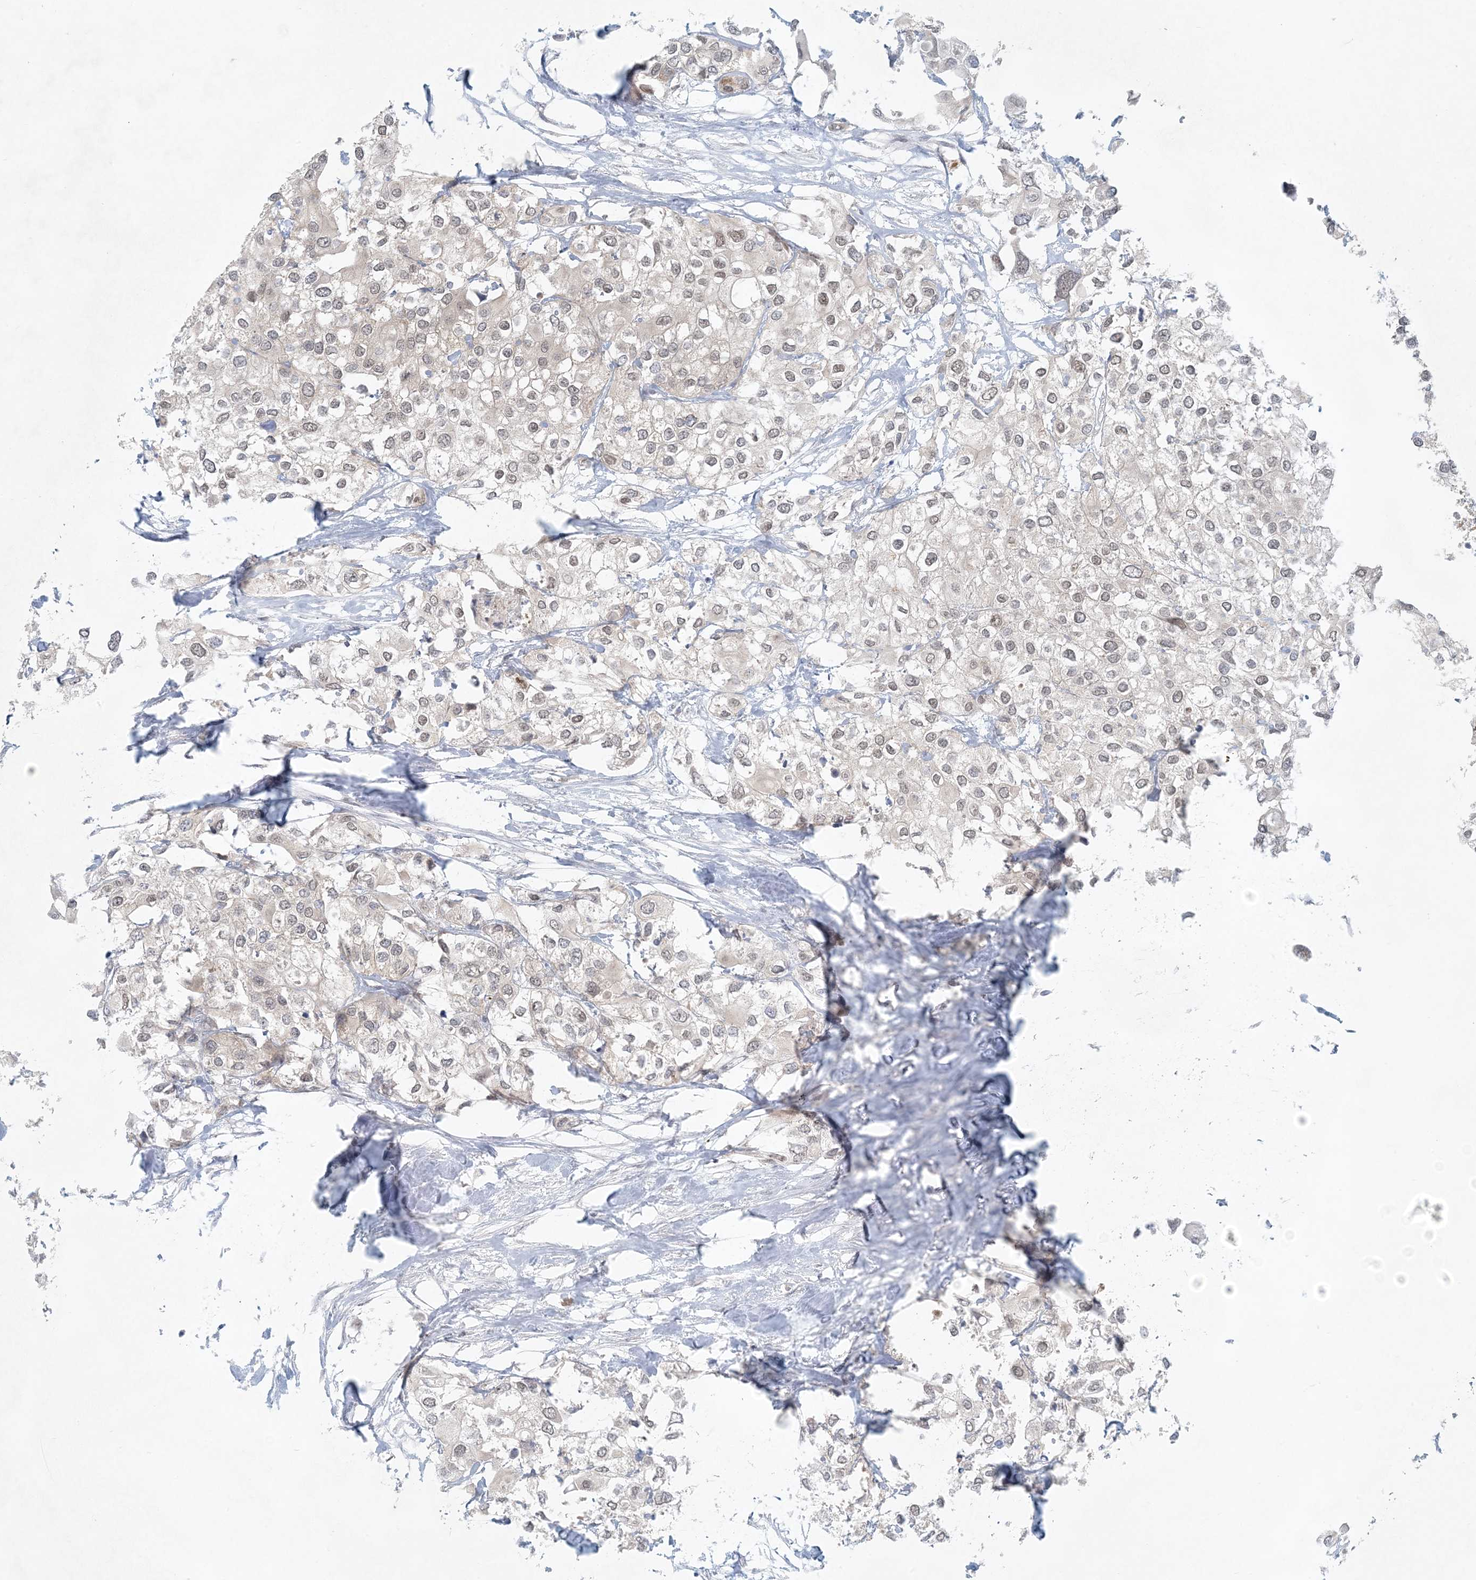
{"staining": {"intensity": "weak", "quantity": ">75%", "location": "cytoplasmic/membranous,nuclear"}, "tissue": "urothelial cancer", "cell_type": "Tumor cells", "image_type": "cancer", "snomed": [{"axis": "morphology", "description": "Urothelial carcinoma, High grade"}, {"axis": "topography", "description": "Urinary bladder"}], "caption": "Protein expression analysis of urothelial cancer demonstrates weak cytoplasmic/membranous and nuclear positivity in approximately >75% of tumor cells.", "gene": "OBI1", "patient": {"sex": "male", "age": 64}}